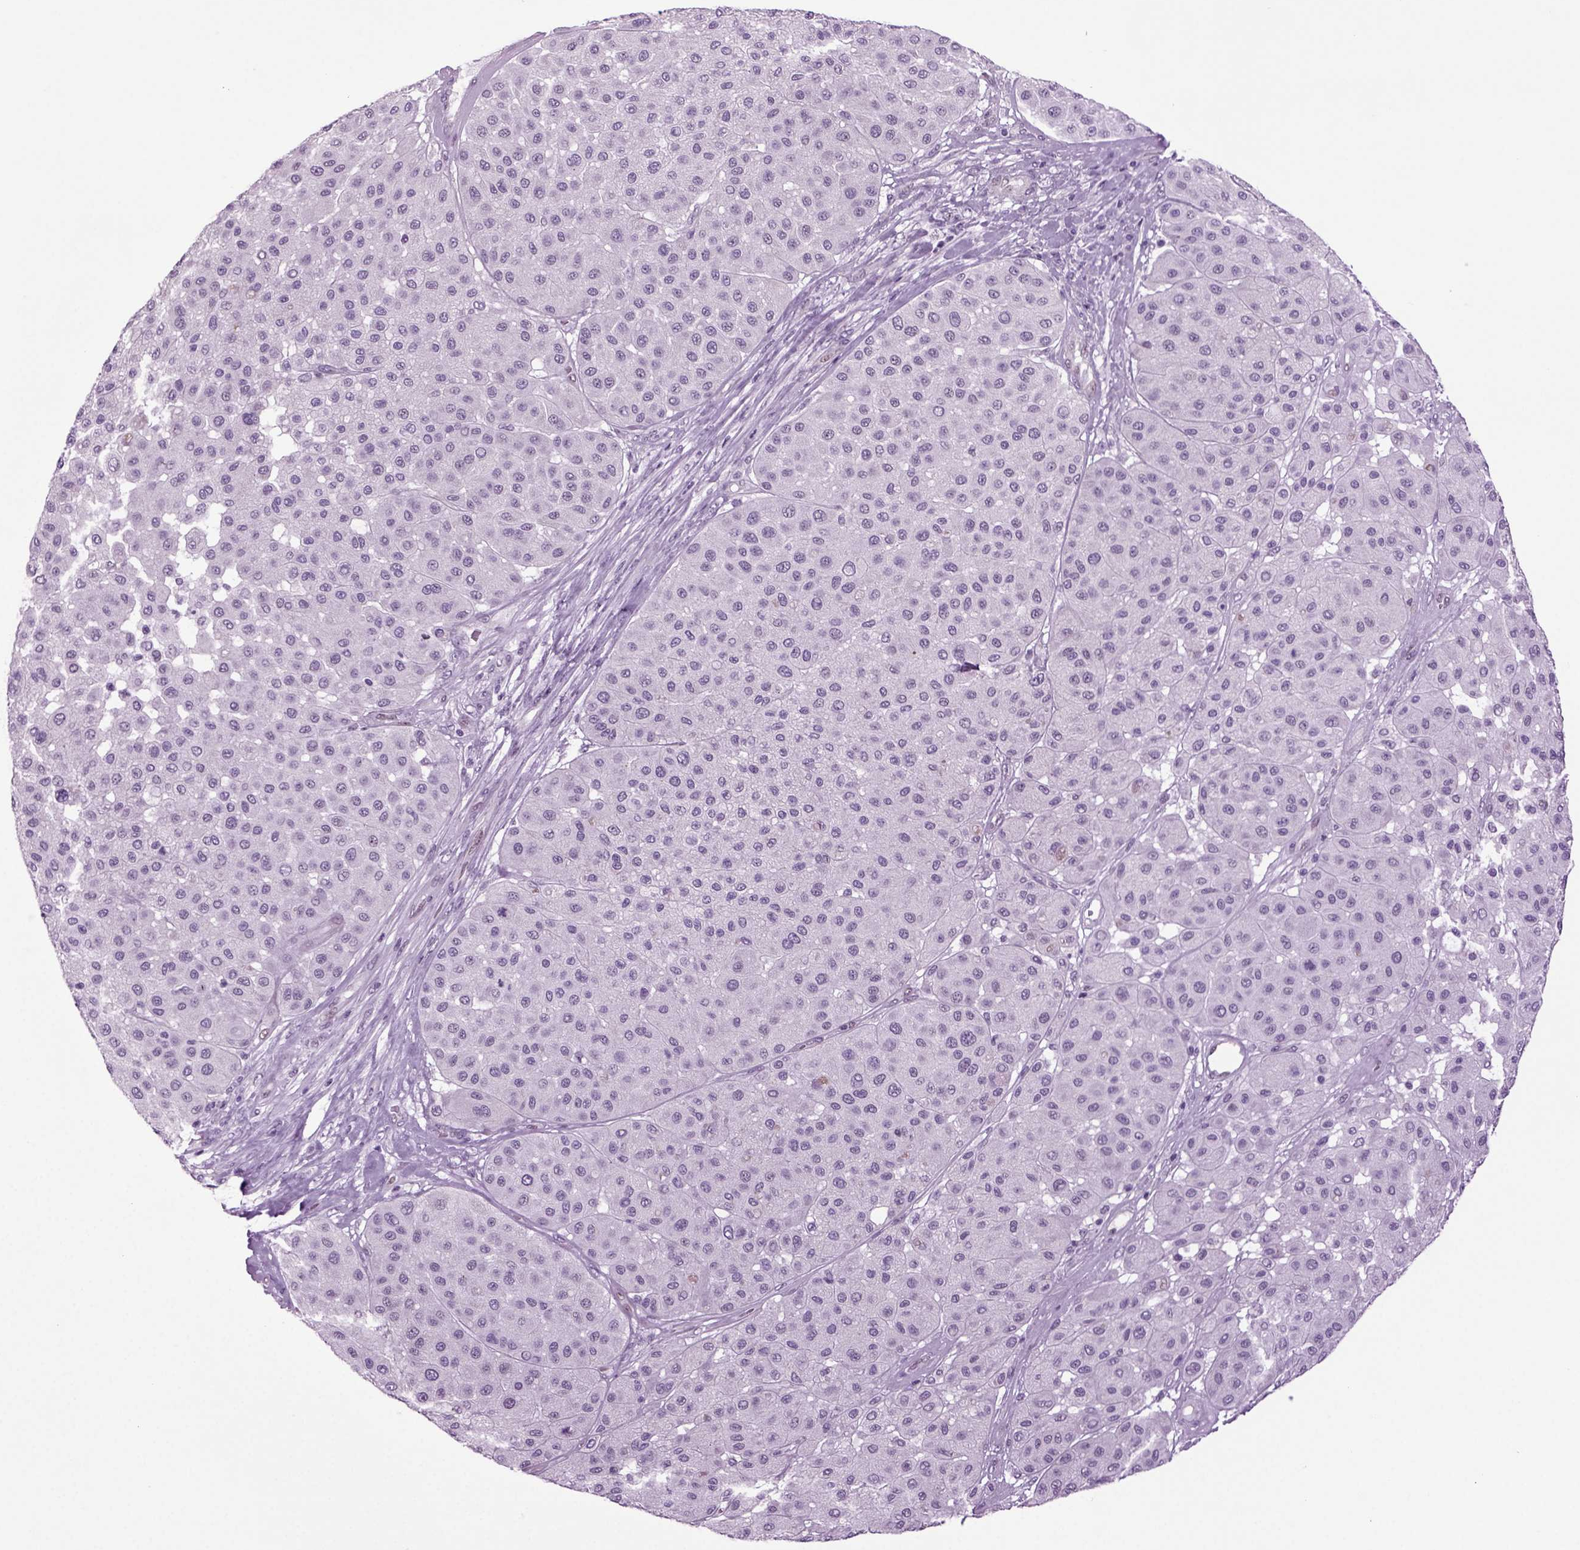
{"staining": {"intensity": "negative", "quantity": "none", "location": "none"}, "tissue": "melanoma", "cell_type": "Tumor cells", "image_type": "cancer", "snomed": [{"axis": "morphology", "description": "Malignant melanoma, Metastatic site"}, {"axis": "topography", "description": "Smooth muscle"}], "caption": "This is an immunohistochemistry image of melanoma. There is no positivity in tumor cells.", "gene": "RFX3", "patient": {"sex": "male", "age": 41}}